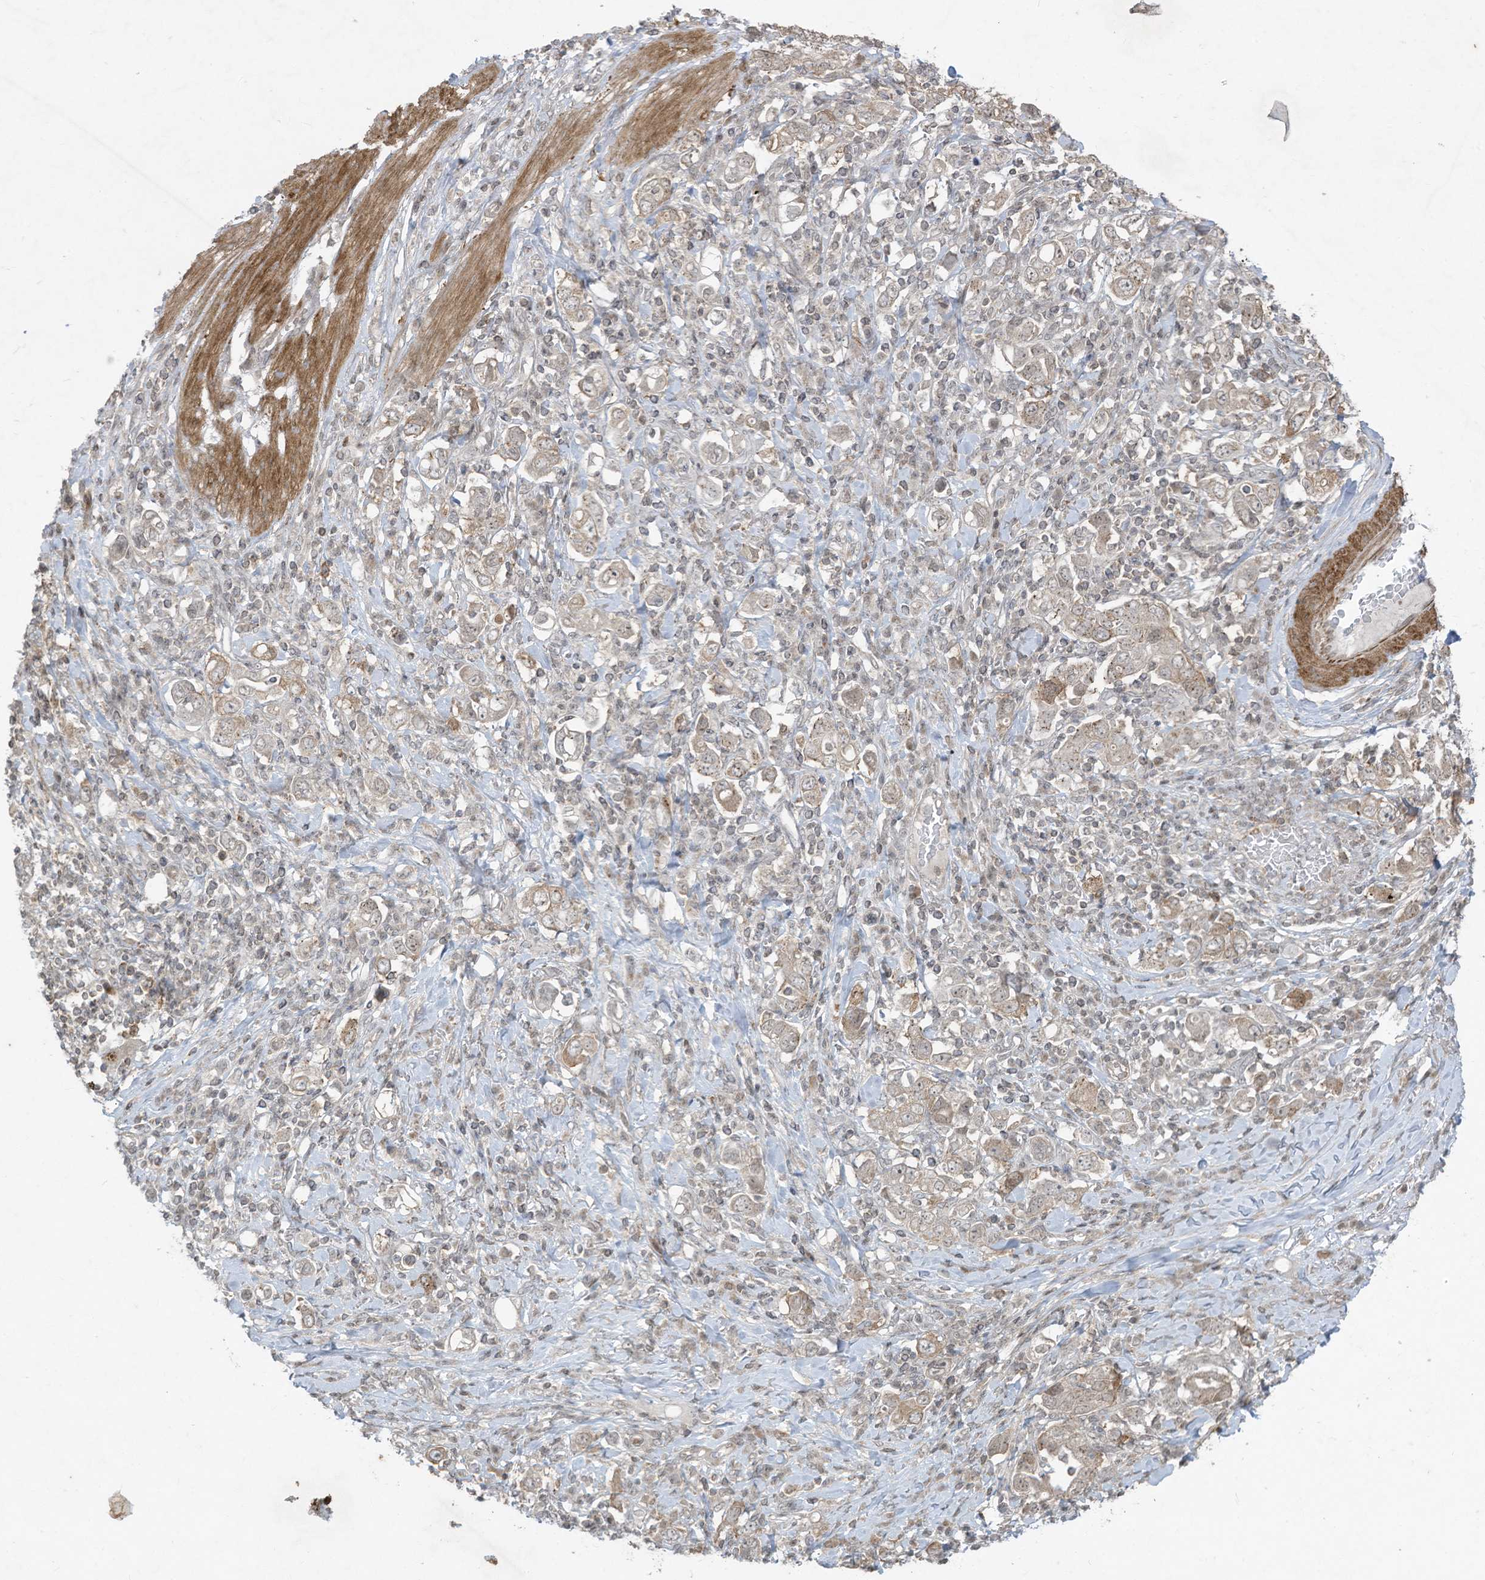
{"staining": {"intensity": "weak", "quantity": "25%-75%", "location": "cytoplasmic/membranous"}, "tissue": "stomach cancer", "cell_type": "Tumor cells", "image_type": "cancer", "snomed": [{"axis": "morphology", "description": "Adenocarcinoma, NOS"}, {"axis": "topography", "description": "Stomach, upper"}], "caption": "Approximately 25%-75% of tumor cells in human stomach adenocarcinoma reveal weak cytoplasmic/membranous protein expression as visualized by brown immunohistochemical staining.", "gene": "ZNF263", "patient": {"sex": "male", "age": 62}}